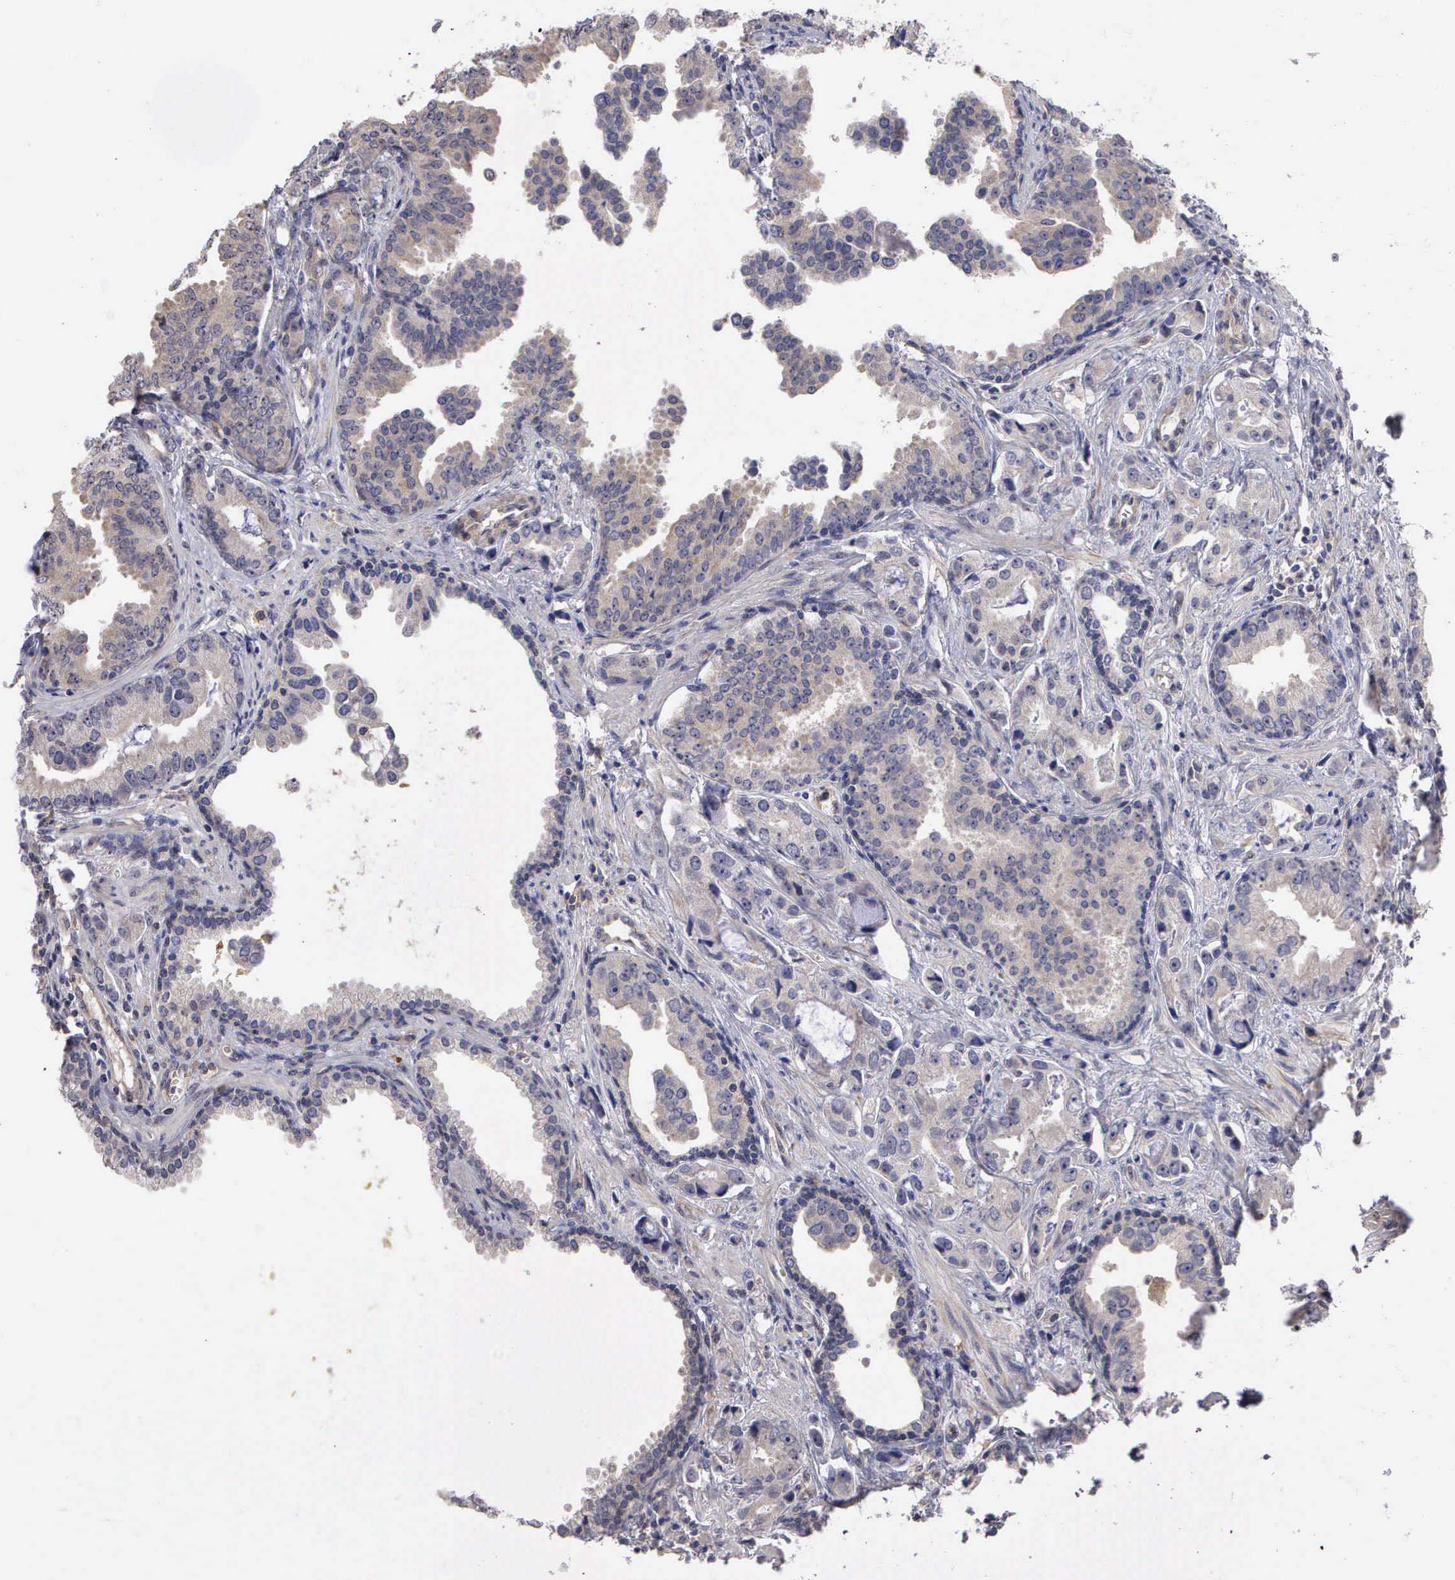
{"staining": {"intensity": "weak", "quantity": "25%-75%", "location": "cytoplasmic/membranous"}, "tissue": "prostate cancer", "cell_type": "Tumor cells", "image_type": "cancer", "snomed": [{"axis": "morphology", "description": "Adenocarcinoma, Low grade"}, {"axis": "topography", "description": "Prostate"}], "caption": "Tumor cells exhibit weak cytoplasmic/membranous expression in about 25%-75% of cells in prostate low-grade adenocarcinoma.", "gene": "DNAJB7", "patient": {"sex": "male", "age": 65}}